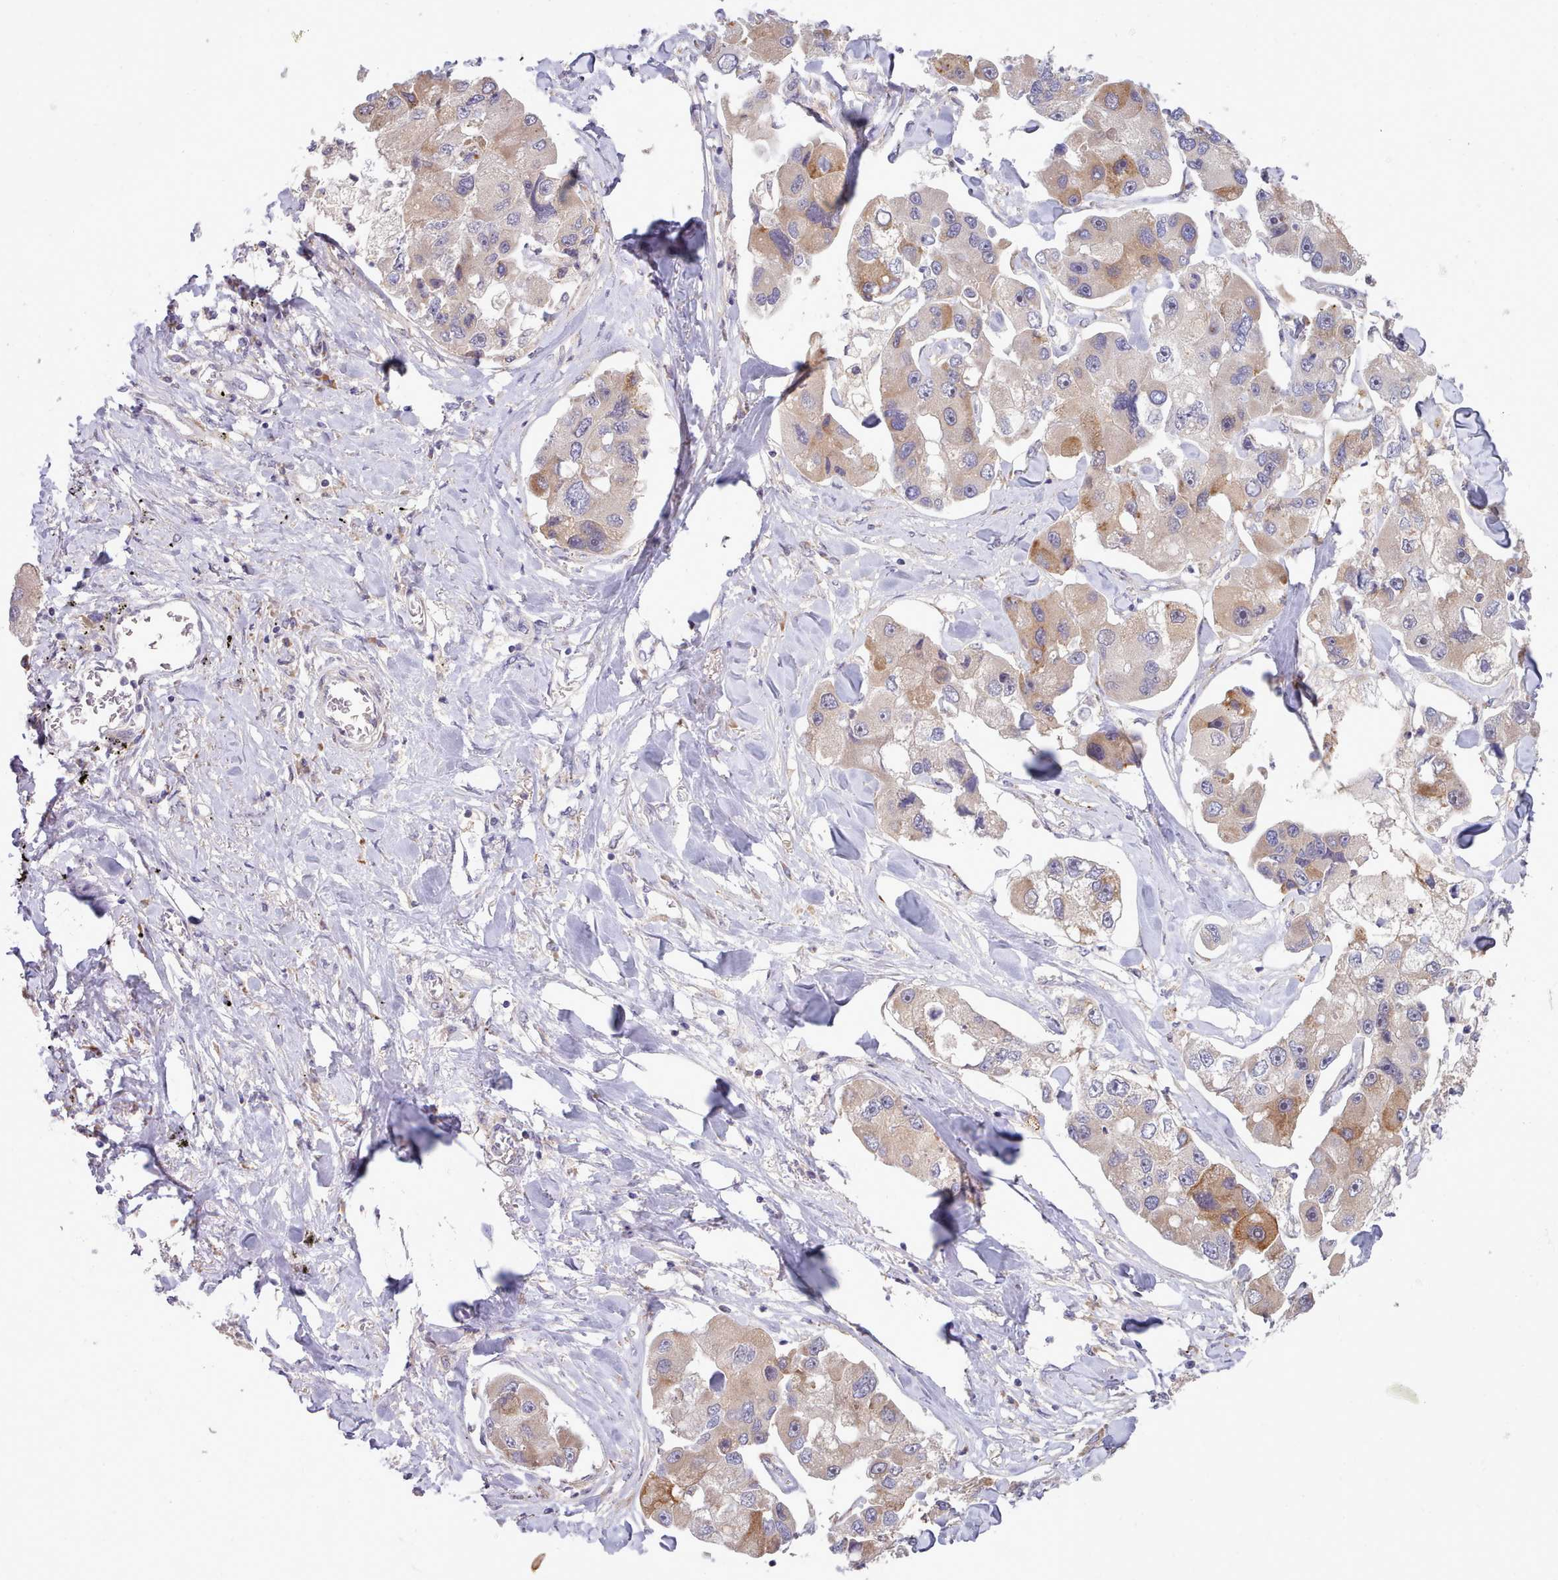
{"staining": {"intensity": "moderate", "quantity": "<25%", "location": "cytoplasmic/membranous"}, "tissue": "lung cancer", "cell_type": "Tumor cells", "image_type": "cancer", "snomed": [{"axis": "morphology", "description": "Adenocarcinoma, NOS"}, {"axis": "topography", "description": "Lung"}], "caption": "Lung cancer (adenocarcinoma) was stained to show a protein in brown. There is low levels of moderate cytoplasmic/membranous expression in approximately <25% of tumor cells. Using DAB (brown) and hematoxylin (blue) stains, captured at high magnification using brightfield microscopy.", "gene": "TRIM26", "patient": {"sex": "female", "age": 54}}